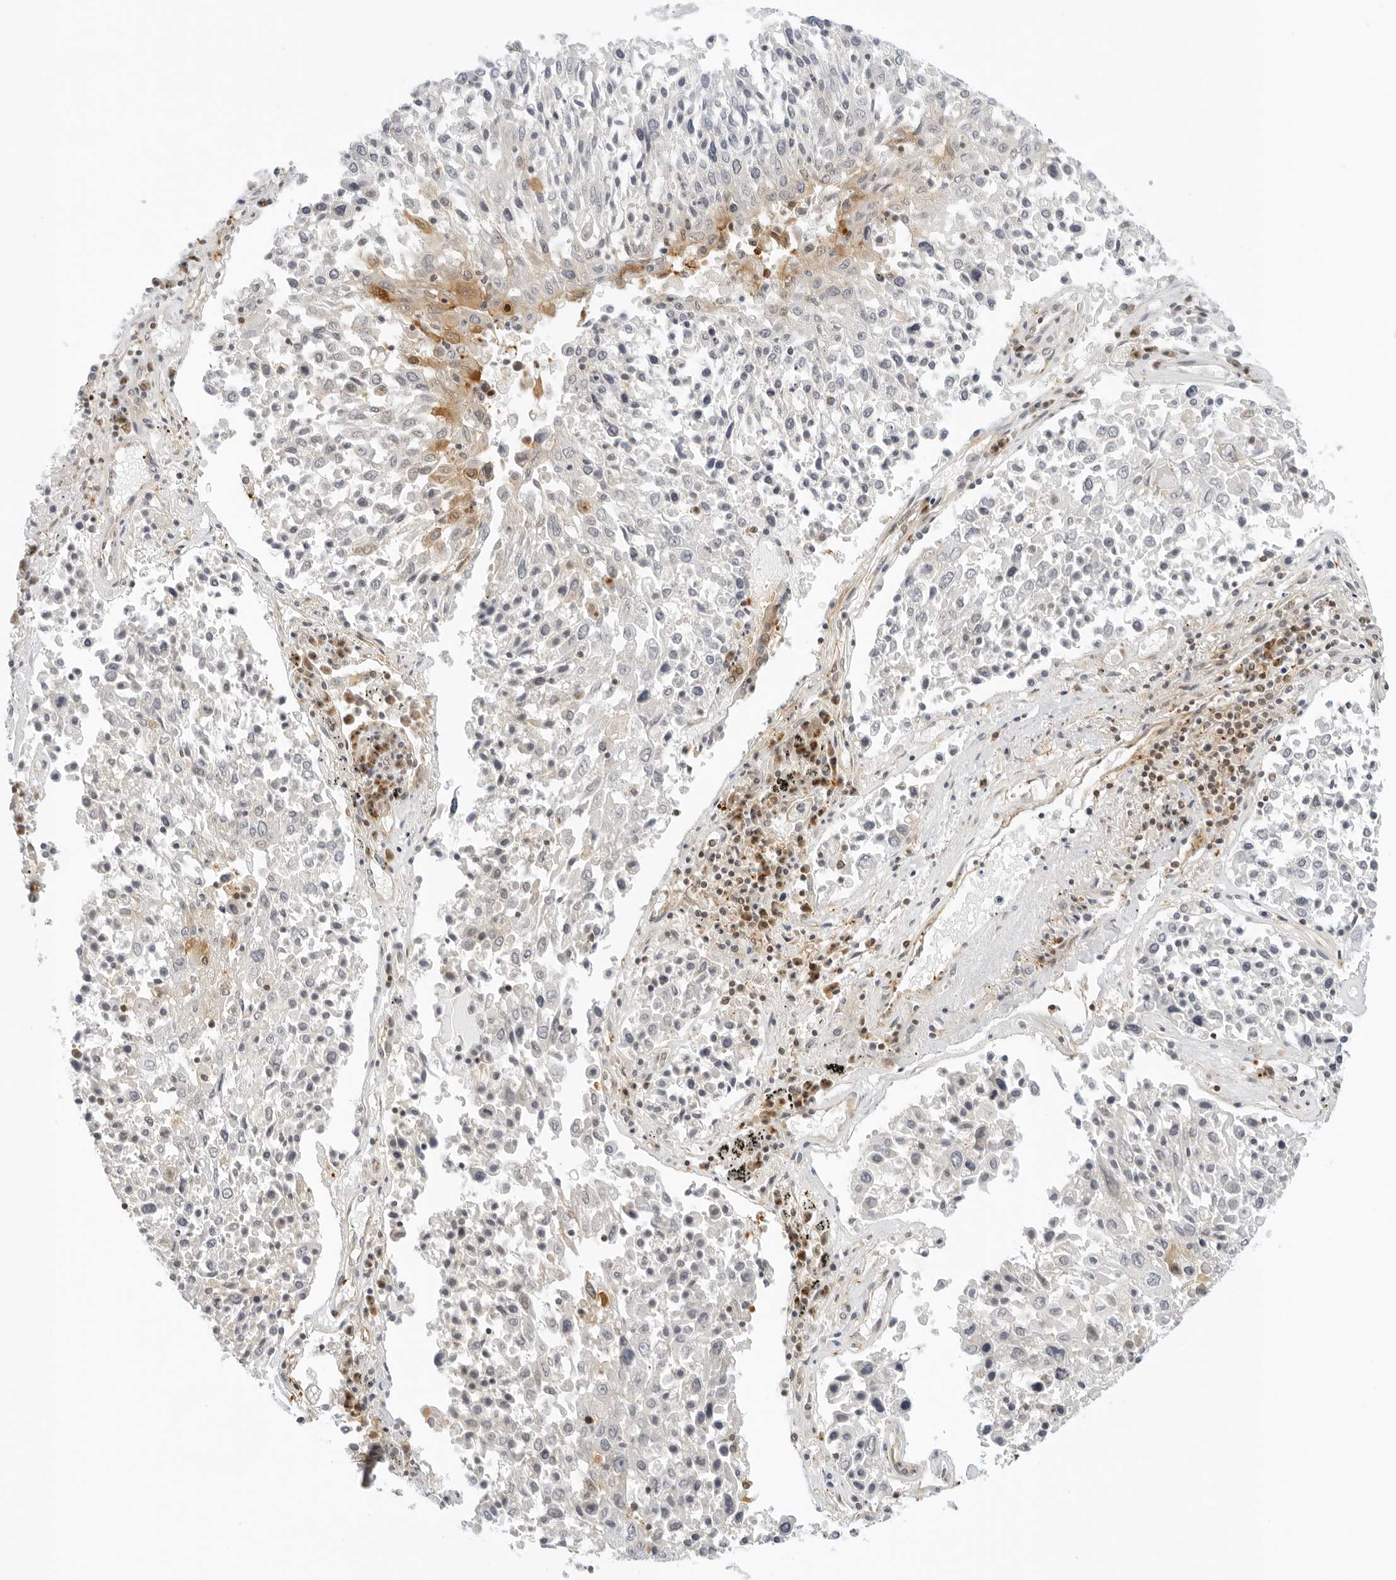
{"staining": {"intensity": "moderate", "quantity": "<25%", "location": "cytoplasmic/membranous"}, "tissue": "lung cancer", "cell_type": "Tumor cells", "image_type": "cancer", "snomed": [{"axis": "morphology", "description": "Squamous cell carcinoma, NOS"}, {"axis": "topography", "description": "Lung"}], "caption": "Squamous cell carcinoma (lung) was stained to show a protein in brown. There is low levels of moderate cytoplasmic/membranous positivity in approximately <25% of tumor cells. Using DAB (3,3'-diaminobenzidine) (brown) and hematoxylin (blue) stains, captured at high magnification using brightfield microscopy.", "gene": "OSCP1", "patient": {"sex": "male", "age": 65}}